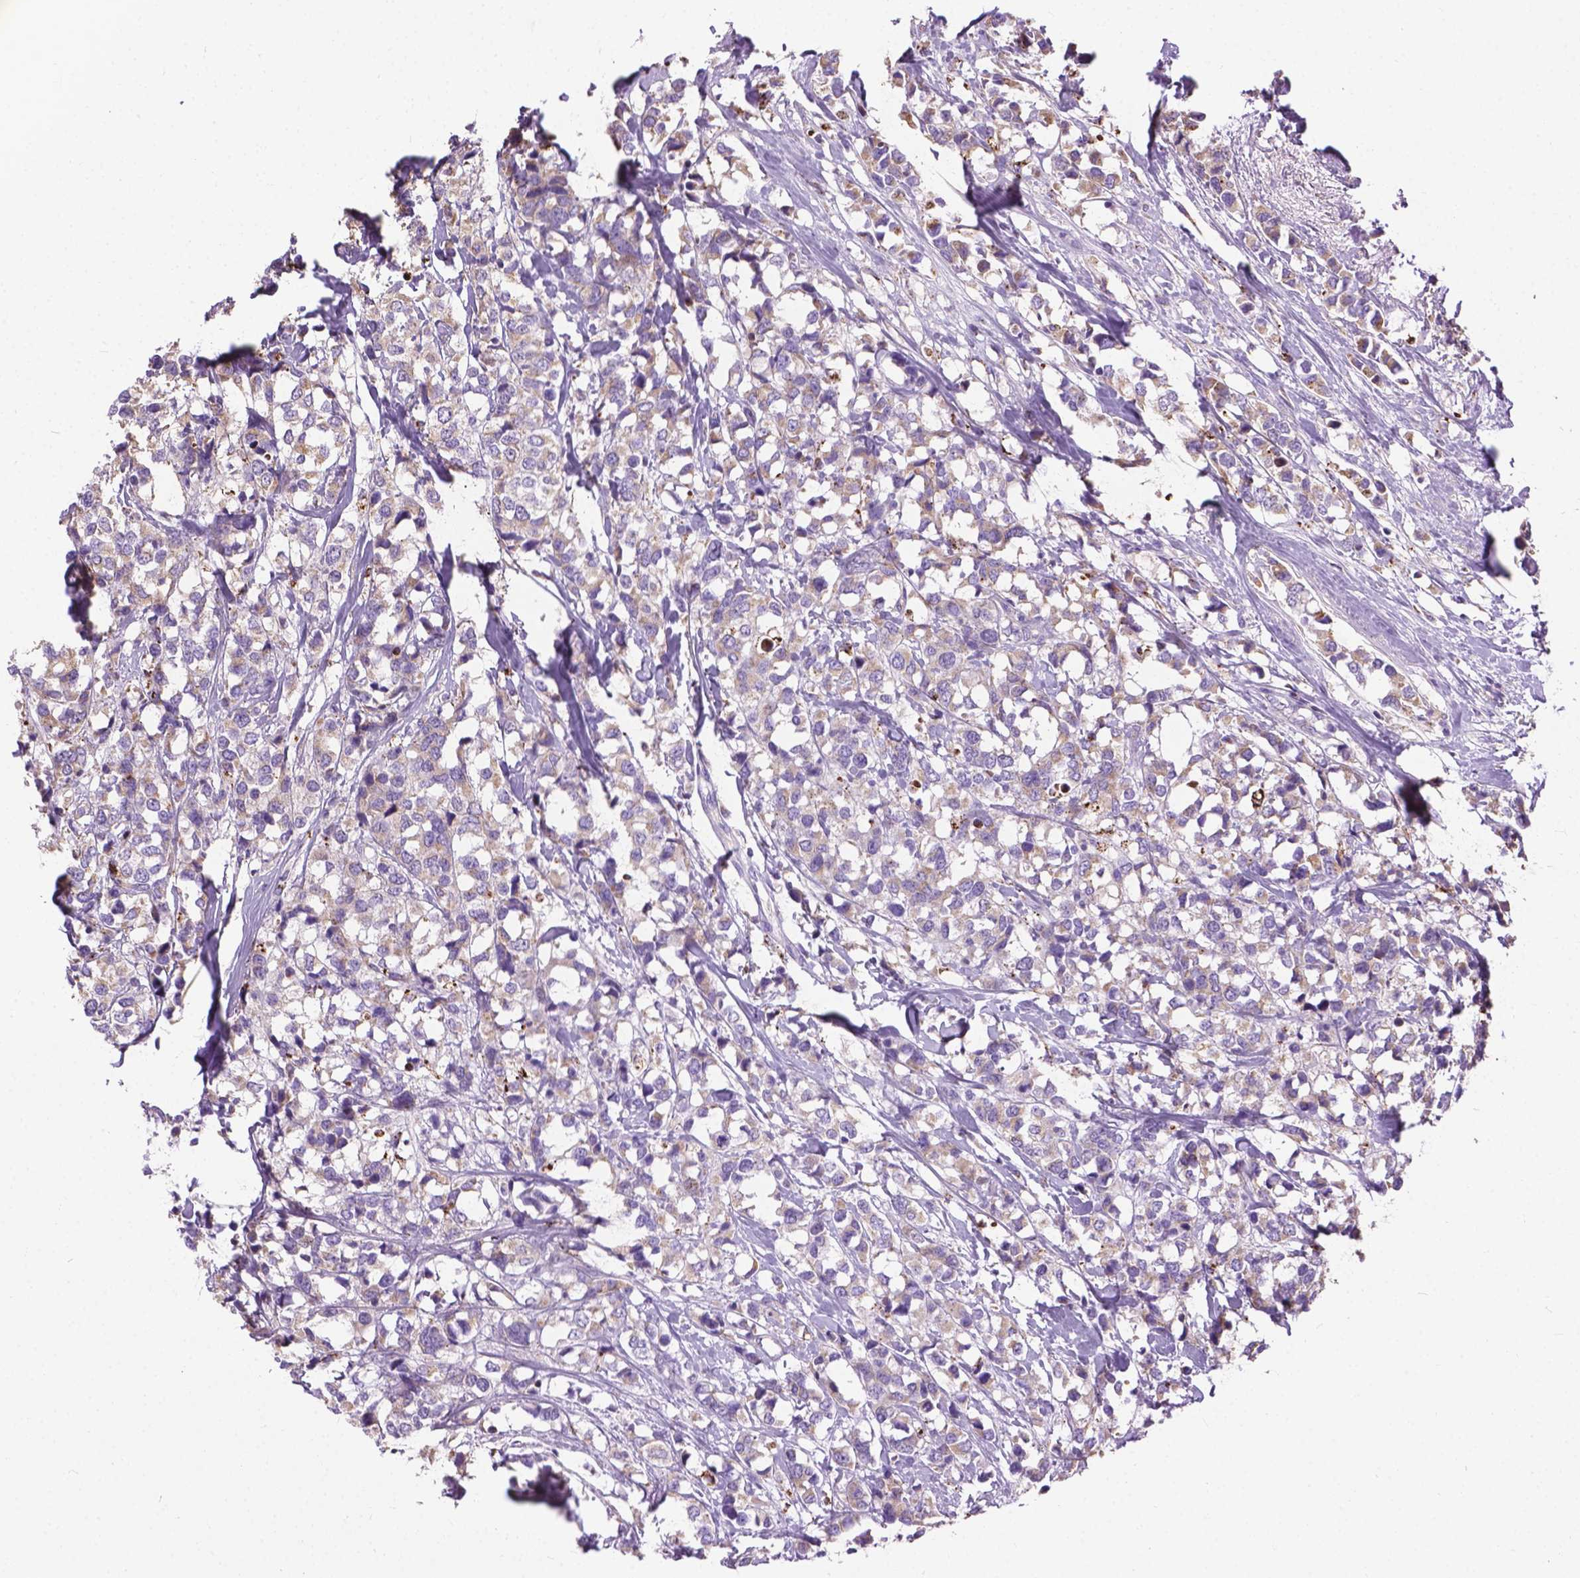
{"staining": {"intensity": "weak", "quantity": "25%-75%", "location": "cytoplasmic/membranous"}, "tissue": "breast cancer", "cell_type": "Tumor cells", "image_type": "cancer", "snomed": [{"axis": "morphology", "description": "Lobular carcinoma"}, {"axis": "topography", "description": "Breast"}], "caption": "Human lobular carcinoma (breast) stained with a brown dye displays weak cytoplasmic/membranous positive positivity in approximately 25%-75% of tumor cells.", "gene": "VDAC1", "patient": {"sex": "female", "age": 59}}